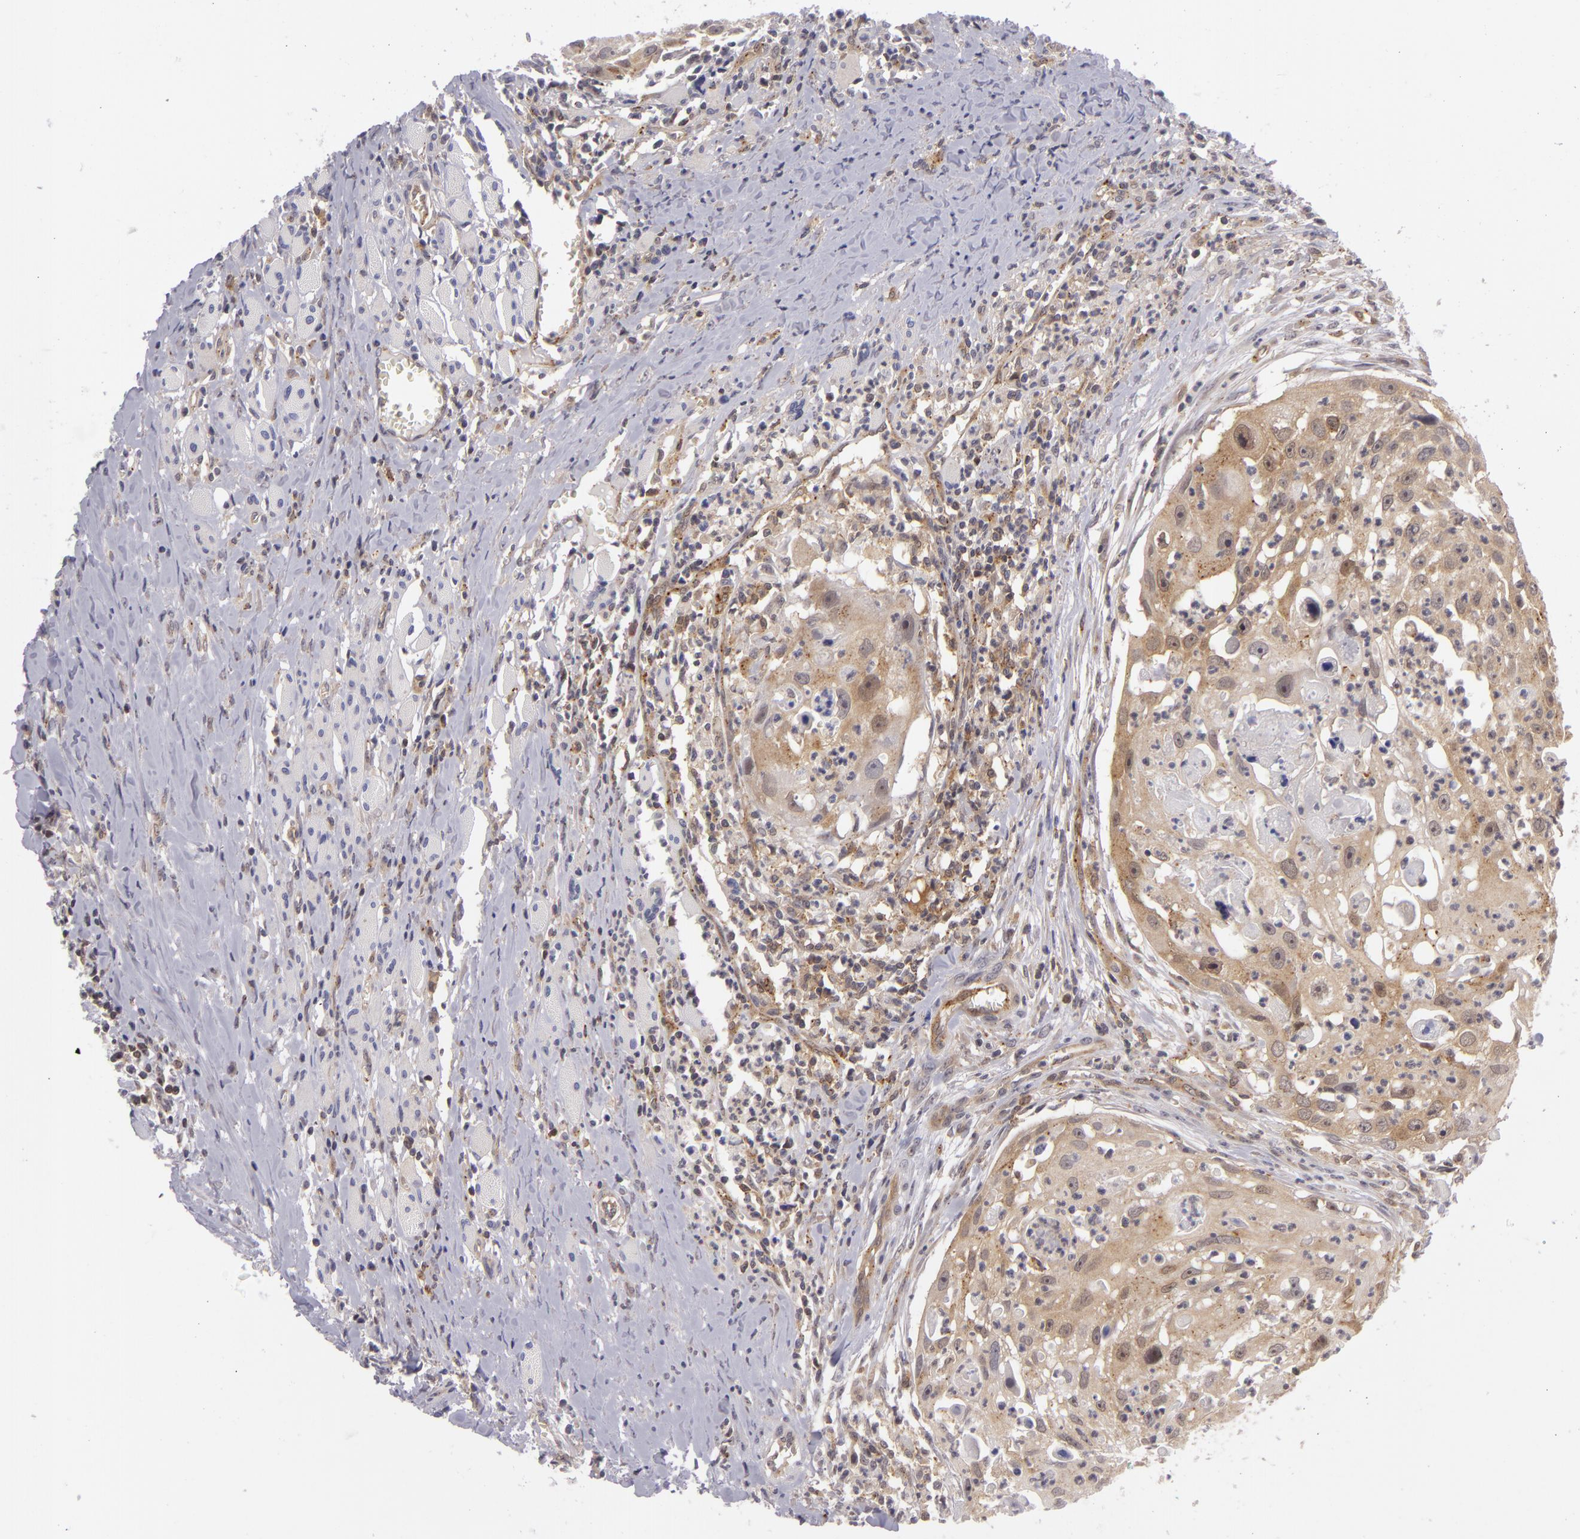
{"staining": {"intensity": "weak", "quantity": "25%-75%", "location": "cytoplasmic/membranous"}, "tissue": "head and neck cancer", "cell_type": "Tumor cells", "image_type": "cancer", "snomed": [{"axis": "morphology", "description": "Squamous cell carcinoma, NOS"}, {"axis": "topography", "description": "Head-Neck"}], "caption": "DAB immunohistochemical staining of human head and neck cancer shows weak cytoplasmic/membranous protein positivity in about 25%-75% of tumor cells.", "gene": "BCL10", "patient": {"sex": "male", "age": 64}}